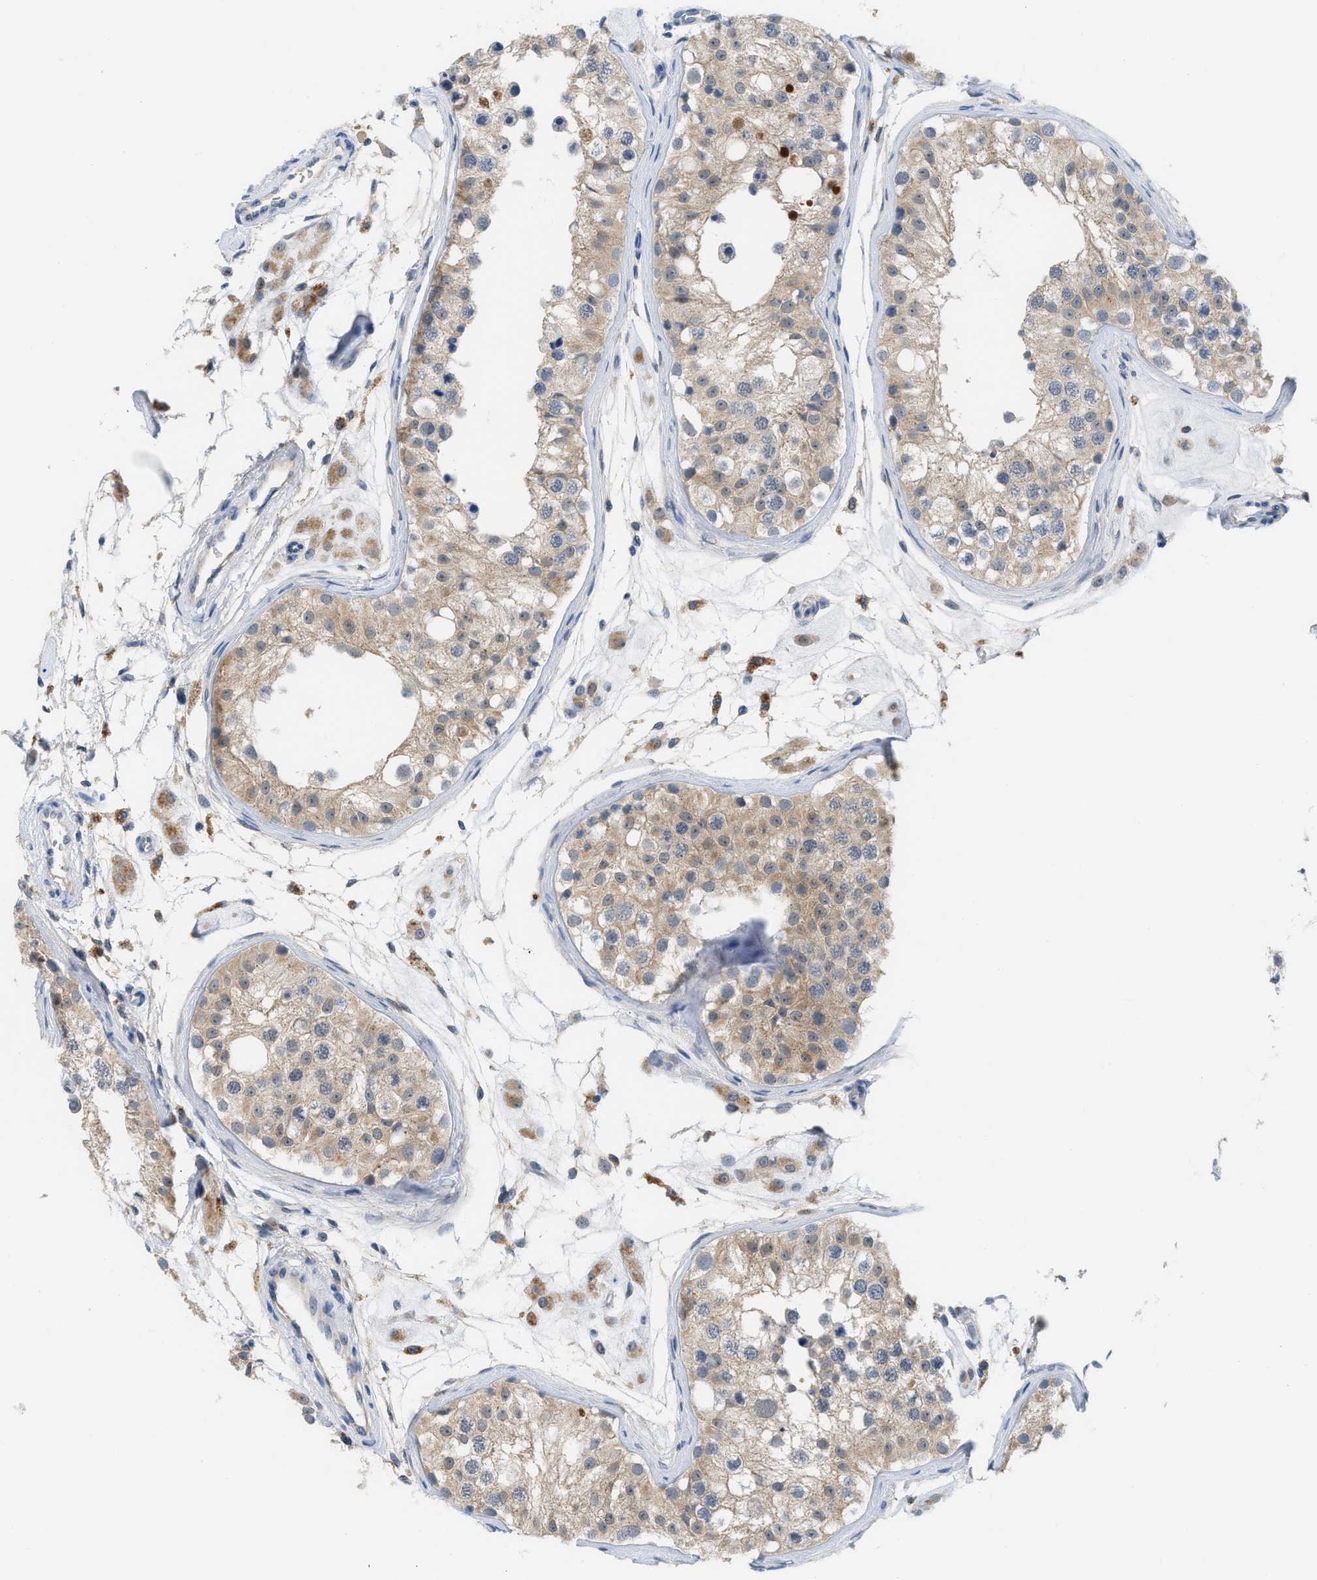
{"staining": {"intensity": "weak", "quantity": ">75%", "location": "cytoplasmic/membranous"}, "tissue": "testis", "cell_type": "Cells in seminiferous ducts", "image_type": "normal", "snomed": [{"axis": "morphology", "description": "Normal tissue, NOS"}, {"axis": "morphology", "description": "Adenocarcinoma, metastatic, NOS"}, {"axis": "topography", "description": "Testis"}], "caption": "About >75% of cells in seminiferous ducts in normal human testis display weak cytoplasmic/membranous protein positivity as visualized by brown immunohistochemical staining.", "gene": "CSTB", "patient": {"sex": "male", "age": 26}}